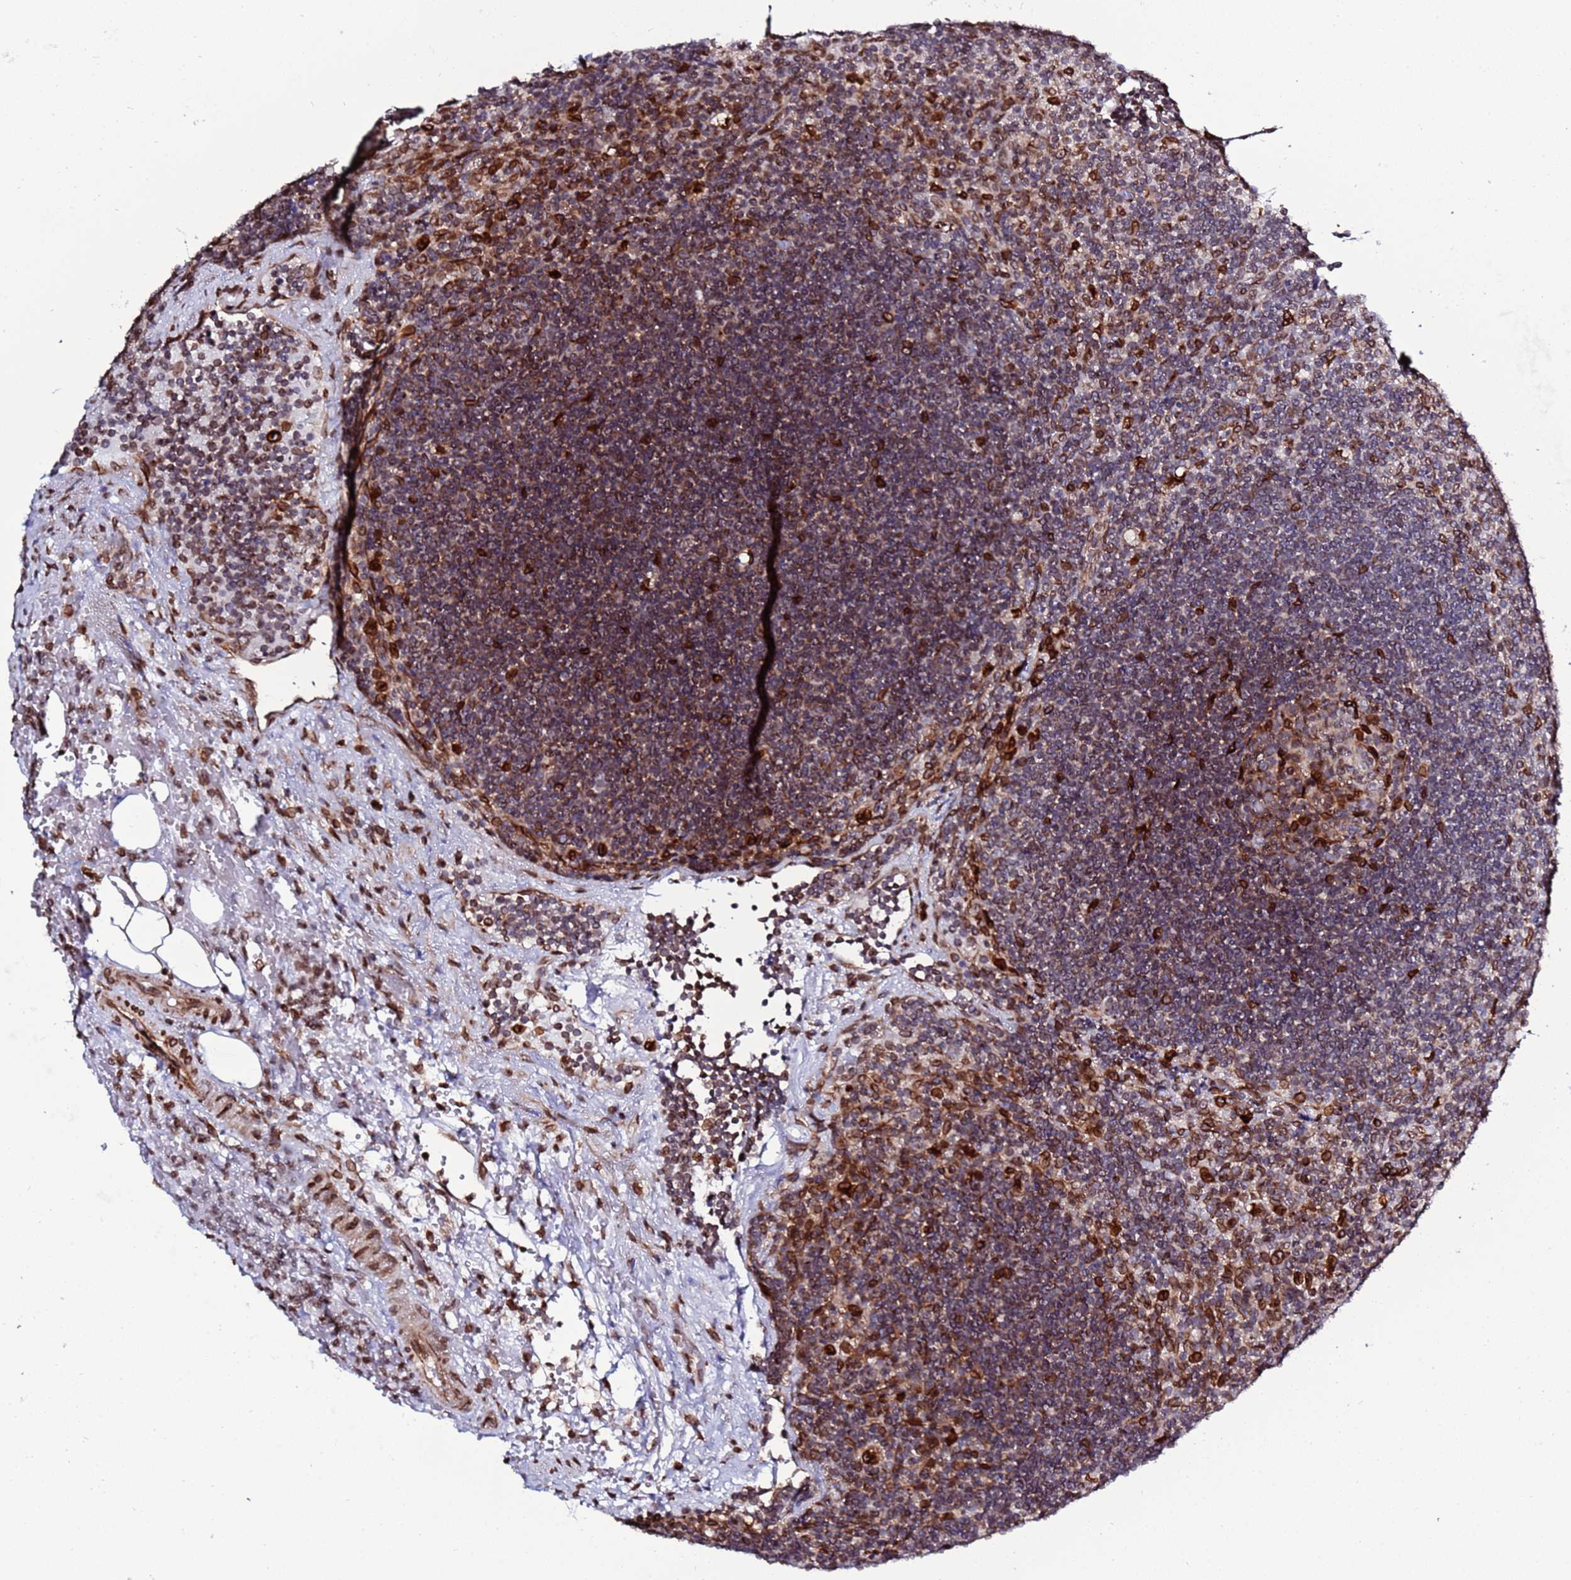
{"staining": {"intensity": "strong", "quantity": "<25%", "location": "nuclear"}, "tissue": "lymph node", "cell_type": "Germinal center cells", "image_type": "normal", "snomed": [{"axis": "morphology", "description": "Normal tissue, NOS"}, {"axis": "topography", "description": "Lymph node"}], "caption": "Lymph node stained with DAB IHC exhibits medium levels of strong nuclear expression in approximately <25% of germinal center cells. The staining is performed using DAB brown chromogen to label protein expression. The nuclei are counter-stained blue using hematoxylin.", "gene": "TOR1AIP1", "patient": {"sex": "male", "age": 69}}